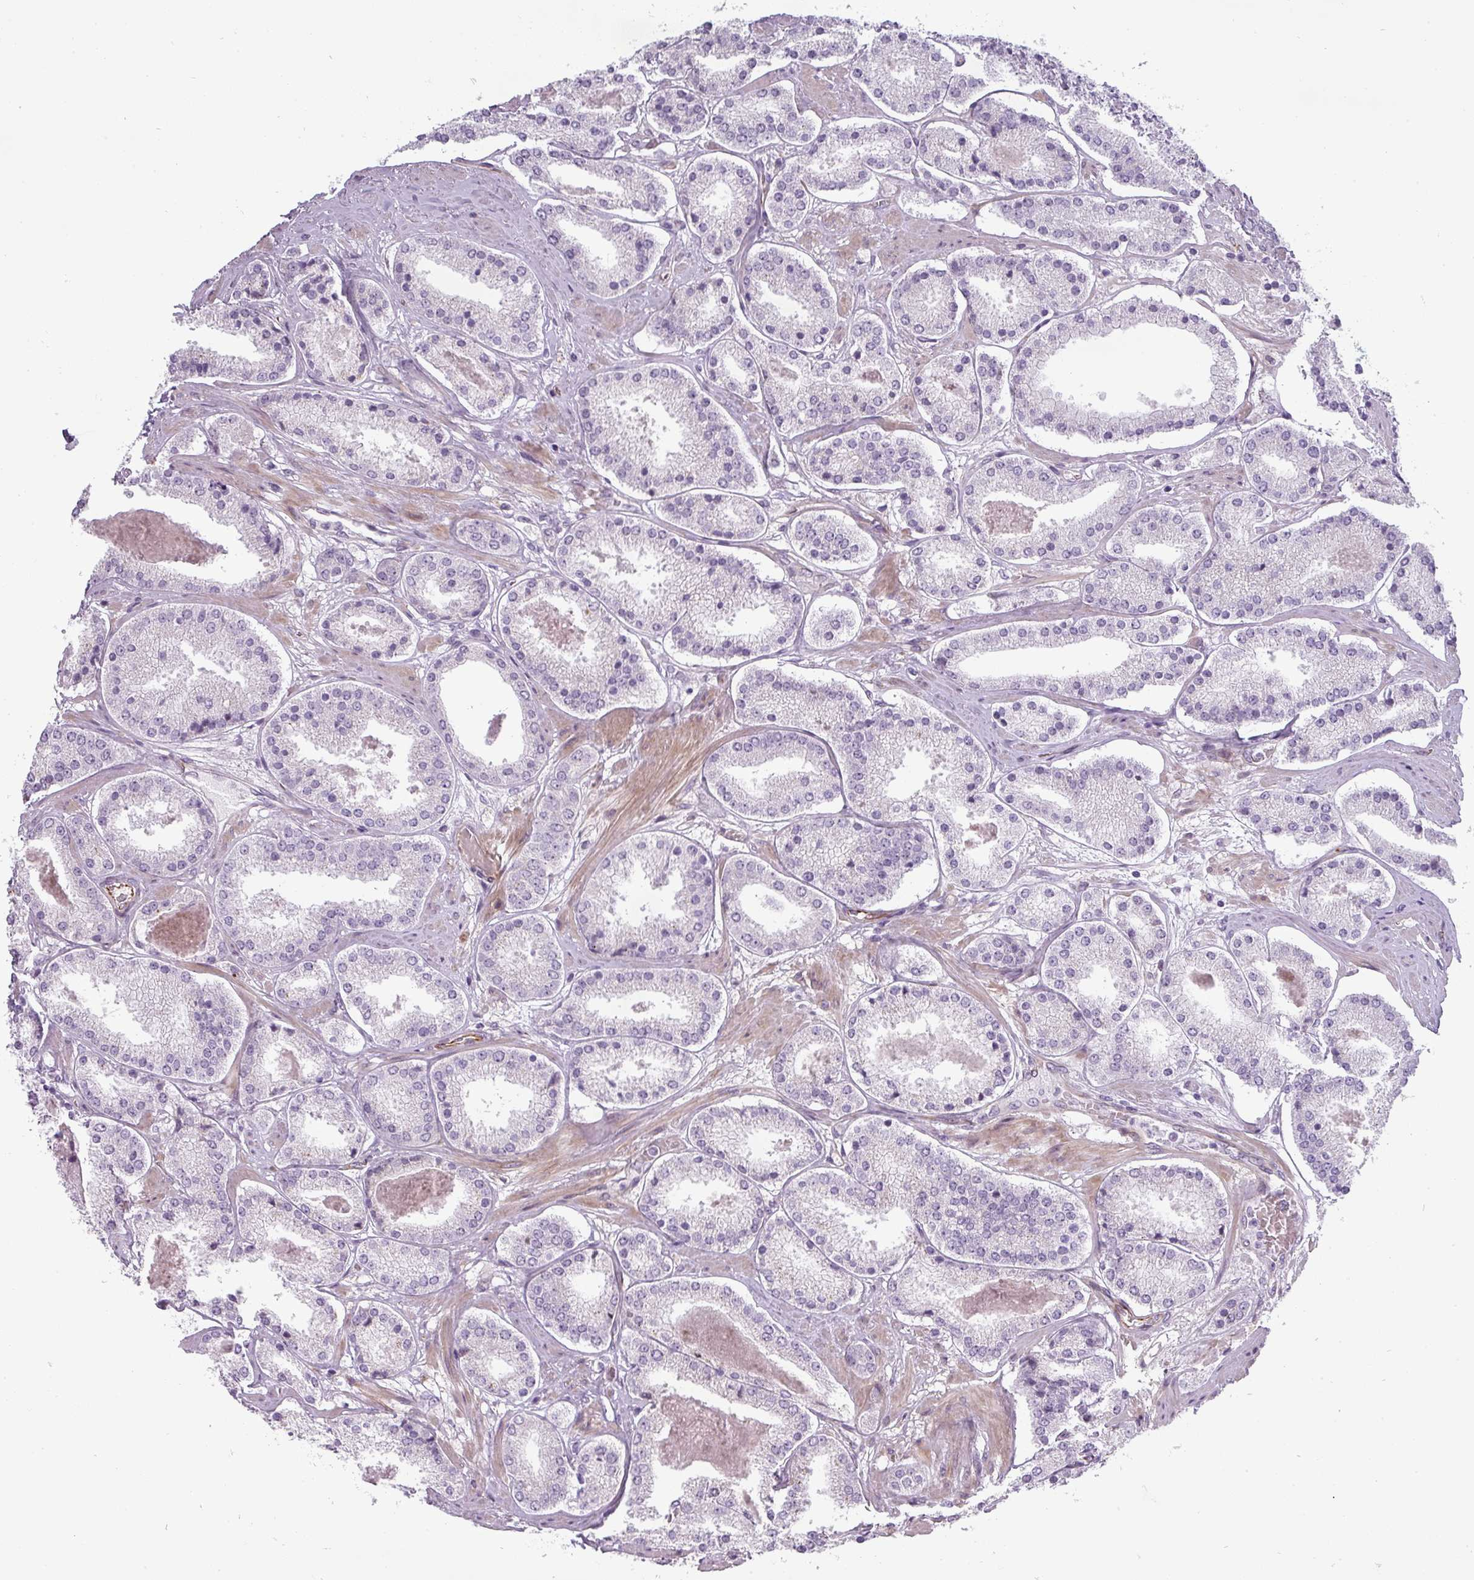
{"staining": {"intensity": "moderate", "quantity": "<25%", "location": "cytoplasmic/membranous"}, "tissue": "prostate cancer", "cell_type": "Tumor cells", "image_type": "cancer", "snomed": [{"axis": "morphology", "description": "Adenocarcinoma, High grade"}, {"axis": "topography", "description": "Prostate"}], "caption": "IHC micrograph of prostate cancer stained for a protein (brown), which shows low levels of moderate cytoplasmic/membranous positivity in about <25% of tumor cells.", "gene": "CHRDL1", "patient": {"sex": "male", "age": 63}}